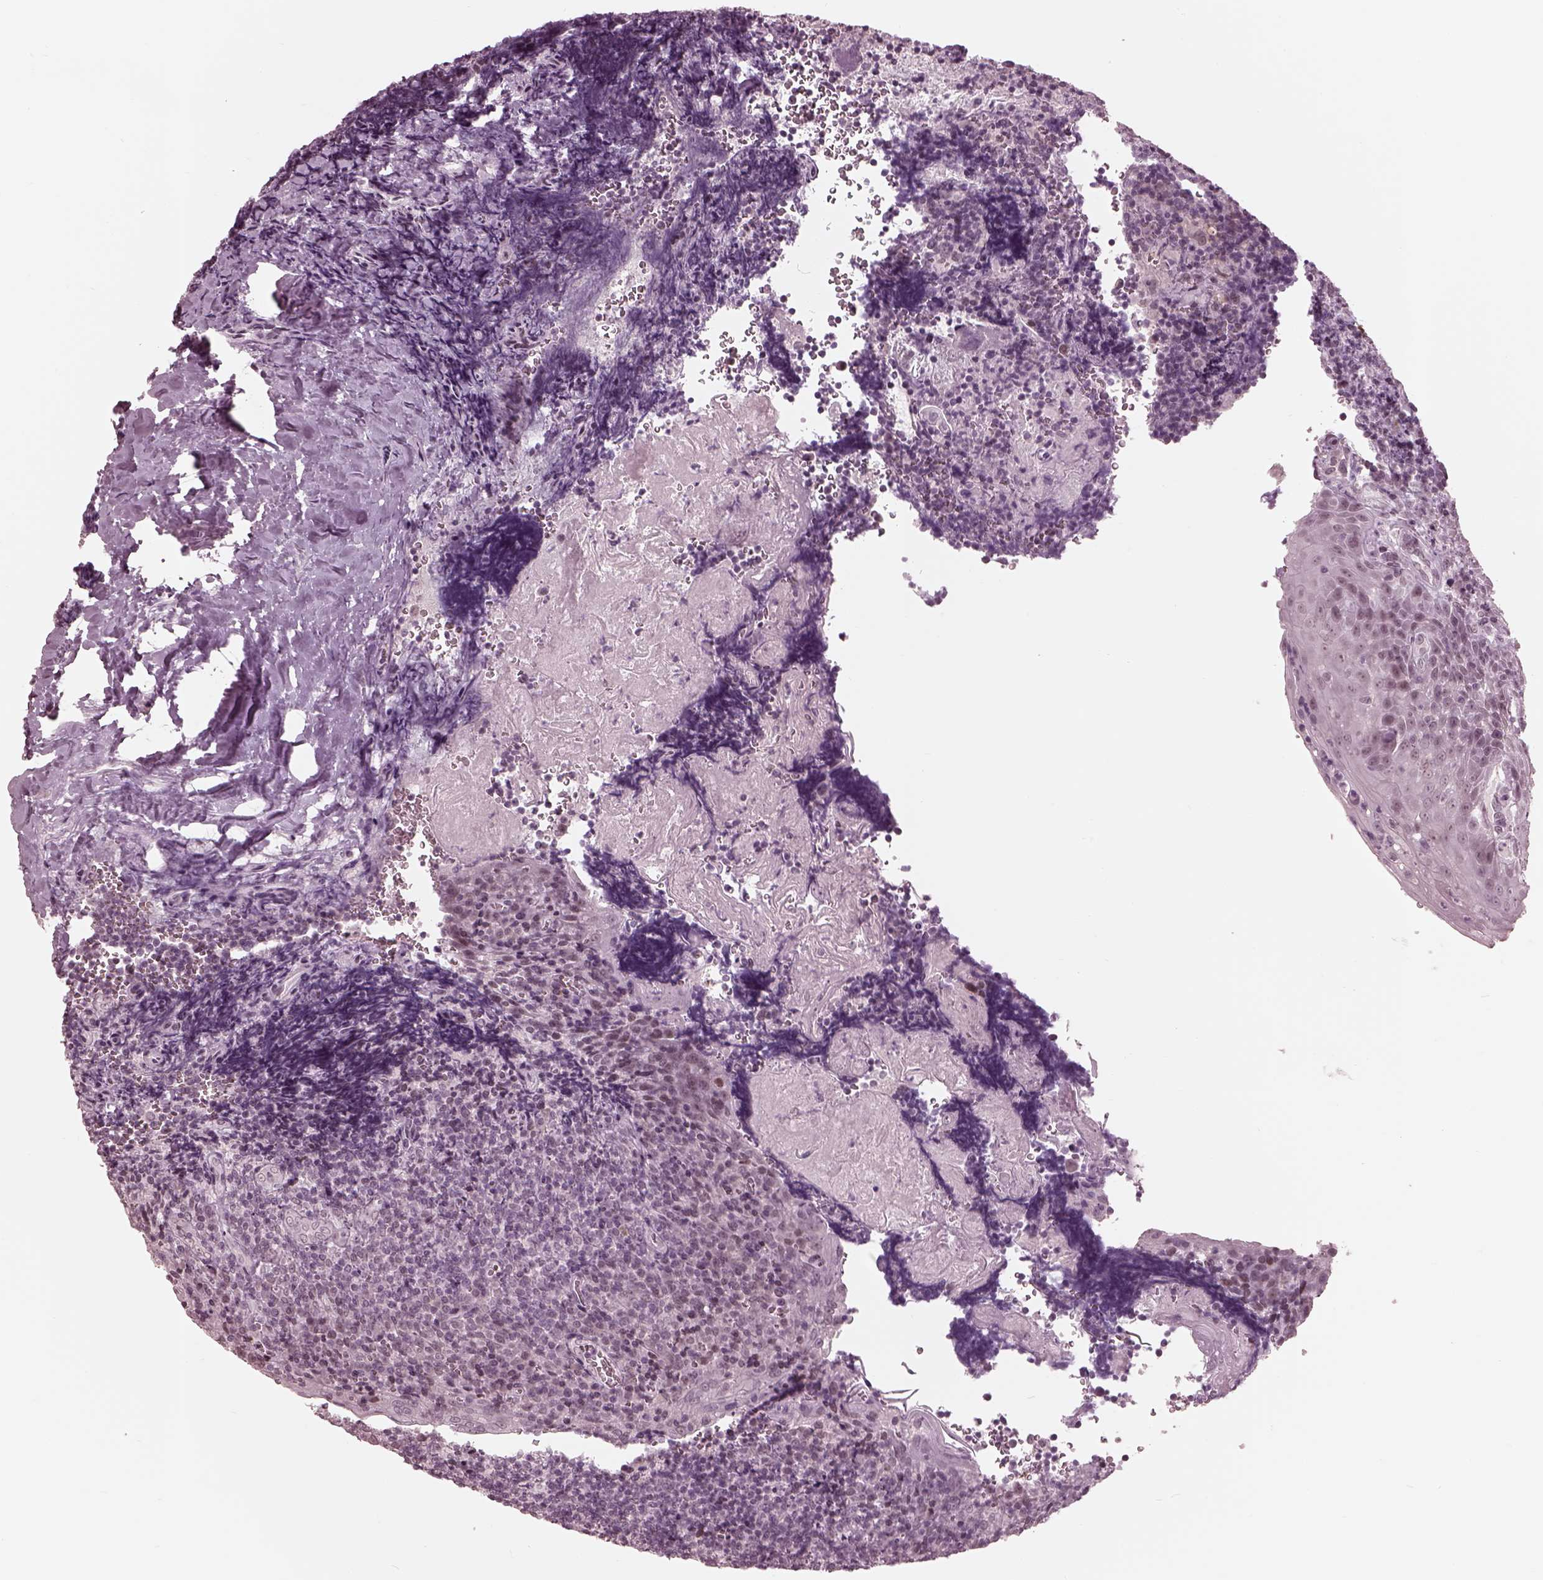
{"staining": {"intensity": "weak", "quantity": "25%-75%", "location": "nuclear"}, "tissue": "tonsil", "cell_type": "Germinal center cells", "image_type": "normal", "snomed": [{"axis": "morphology", "description": "Normal tissue, NOS"}, {"axis": "morphology", "description": "Inflammation, NOS"}, {"axis": "topography", "description": "Tonsil"}], "caption": "Protein expression analysis of normal human tonsil reveals weak nuclear expression in about 25%-75% of germinal center cells.", "gene": "GARIN4", "patient": {"sex": "female", "age": 31}}